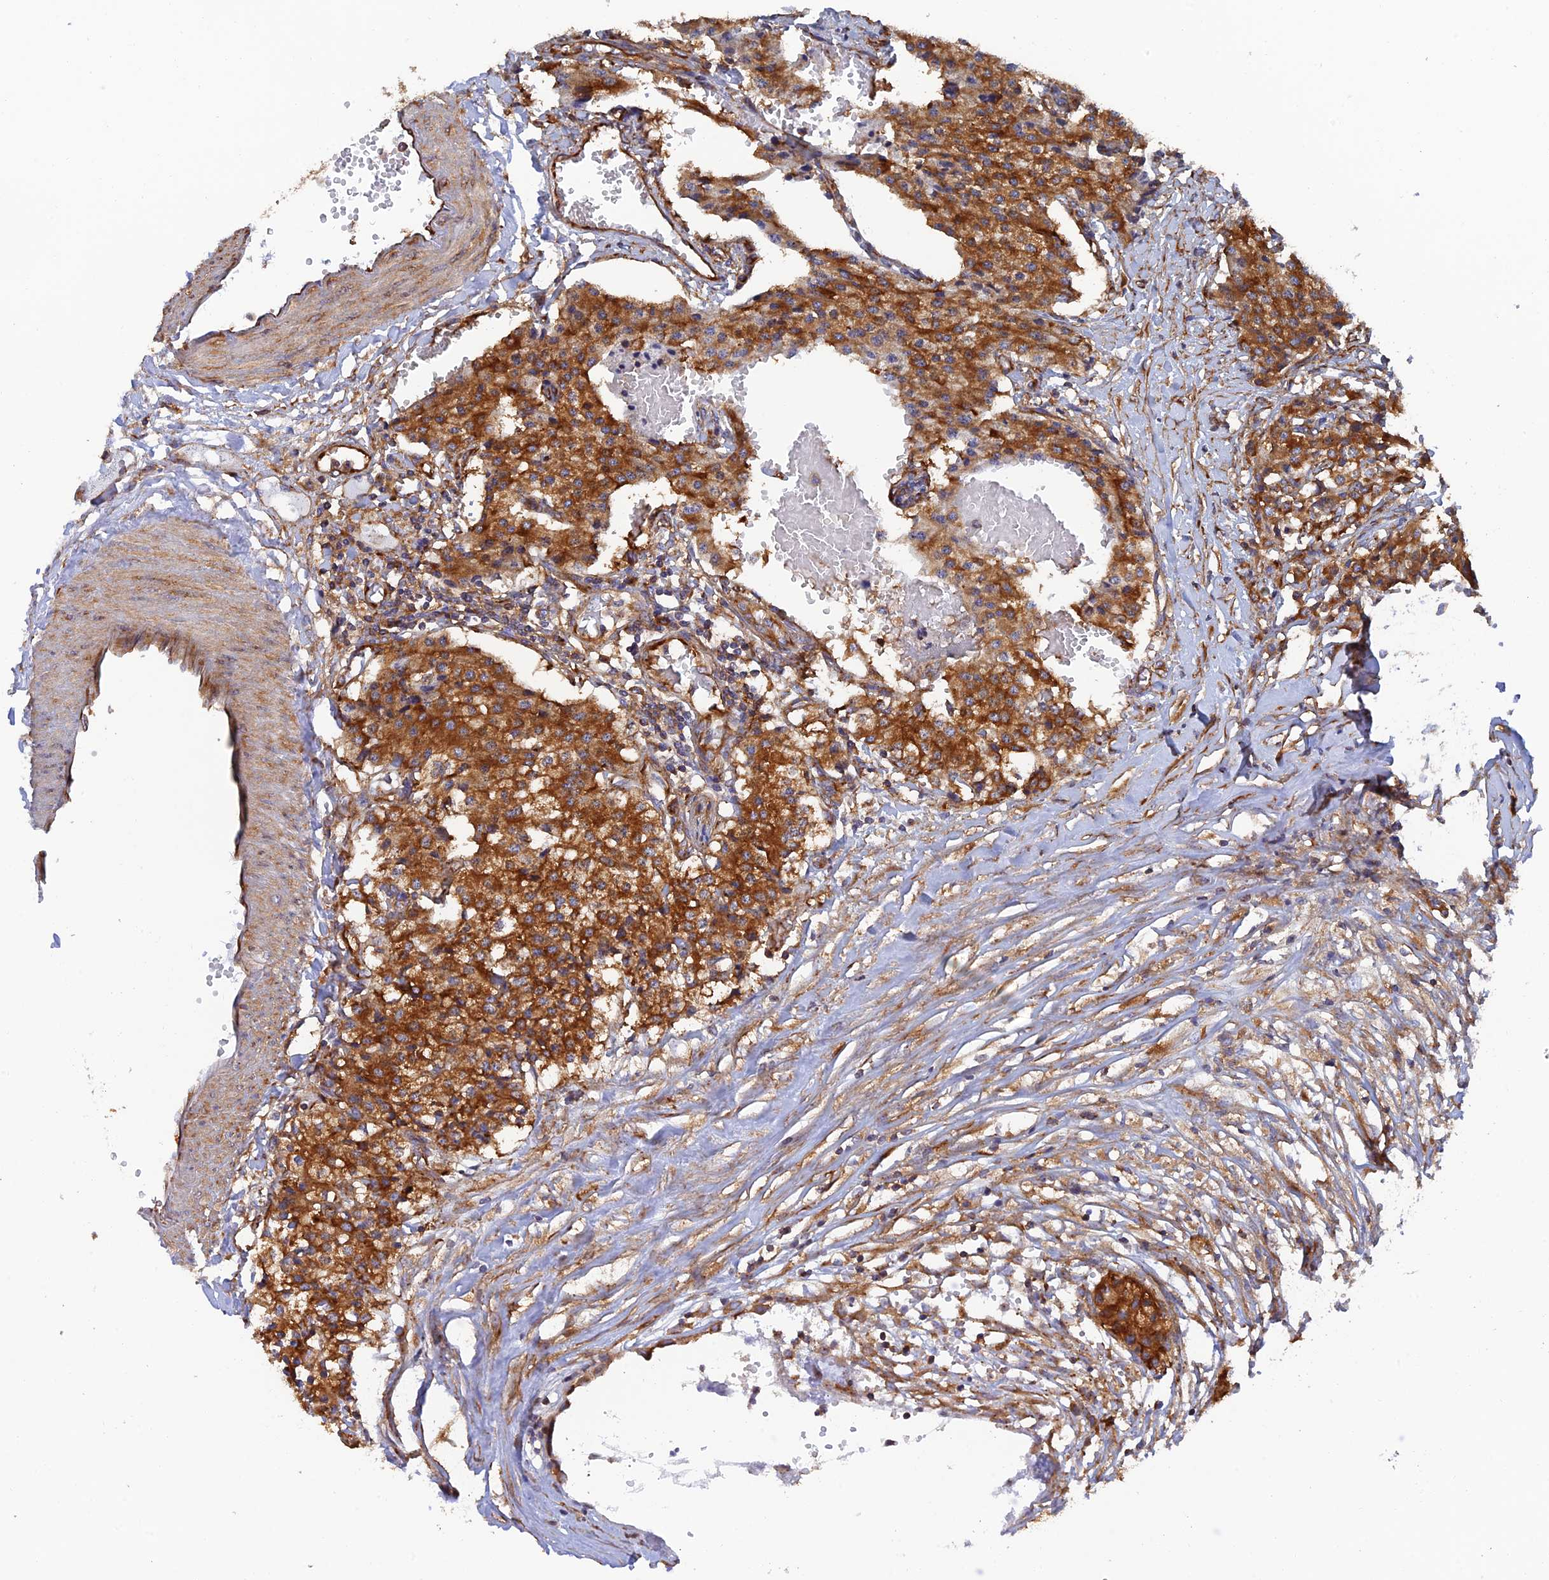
{"staining": {"intensity": "strong", "quantity": ">75%", "location": "cytoplasmic/membranous"}, "tissue": "carcinoid", "cell_type": "Tumor cells", "image_type": "cancer", "snomed": [{"axis": "morphology", "description": "Carcinoid, malignant, NOS"}, {"axis": "topography", "description": "Colon"}], "caption": "Immunohistochemical staining of human carcinoid displays high levels of strong cytoplasmic/membranous staining in approximately >75% of tumor cells. The staining was performed using DAB (3,3'-diaminobenzidine), with brown indicating positive protein expression. Nuclei are stained blue with hematoxylin.", "gene": "DCTN2", "patient": {"sex": "female", "age": 52}}